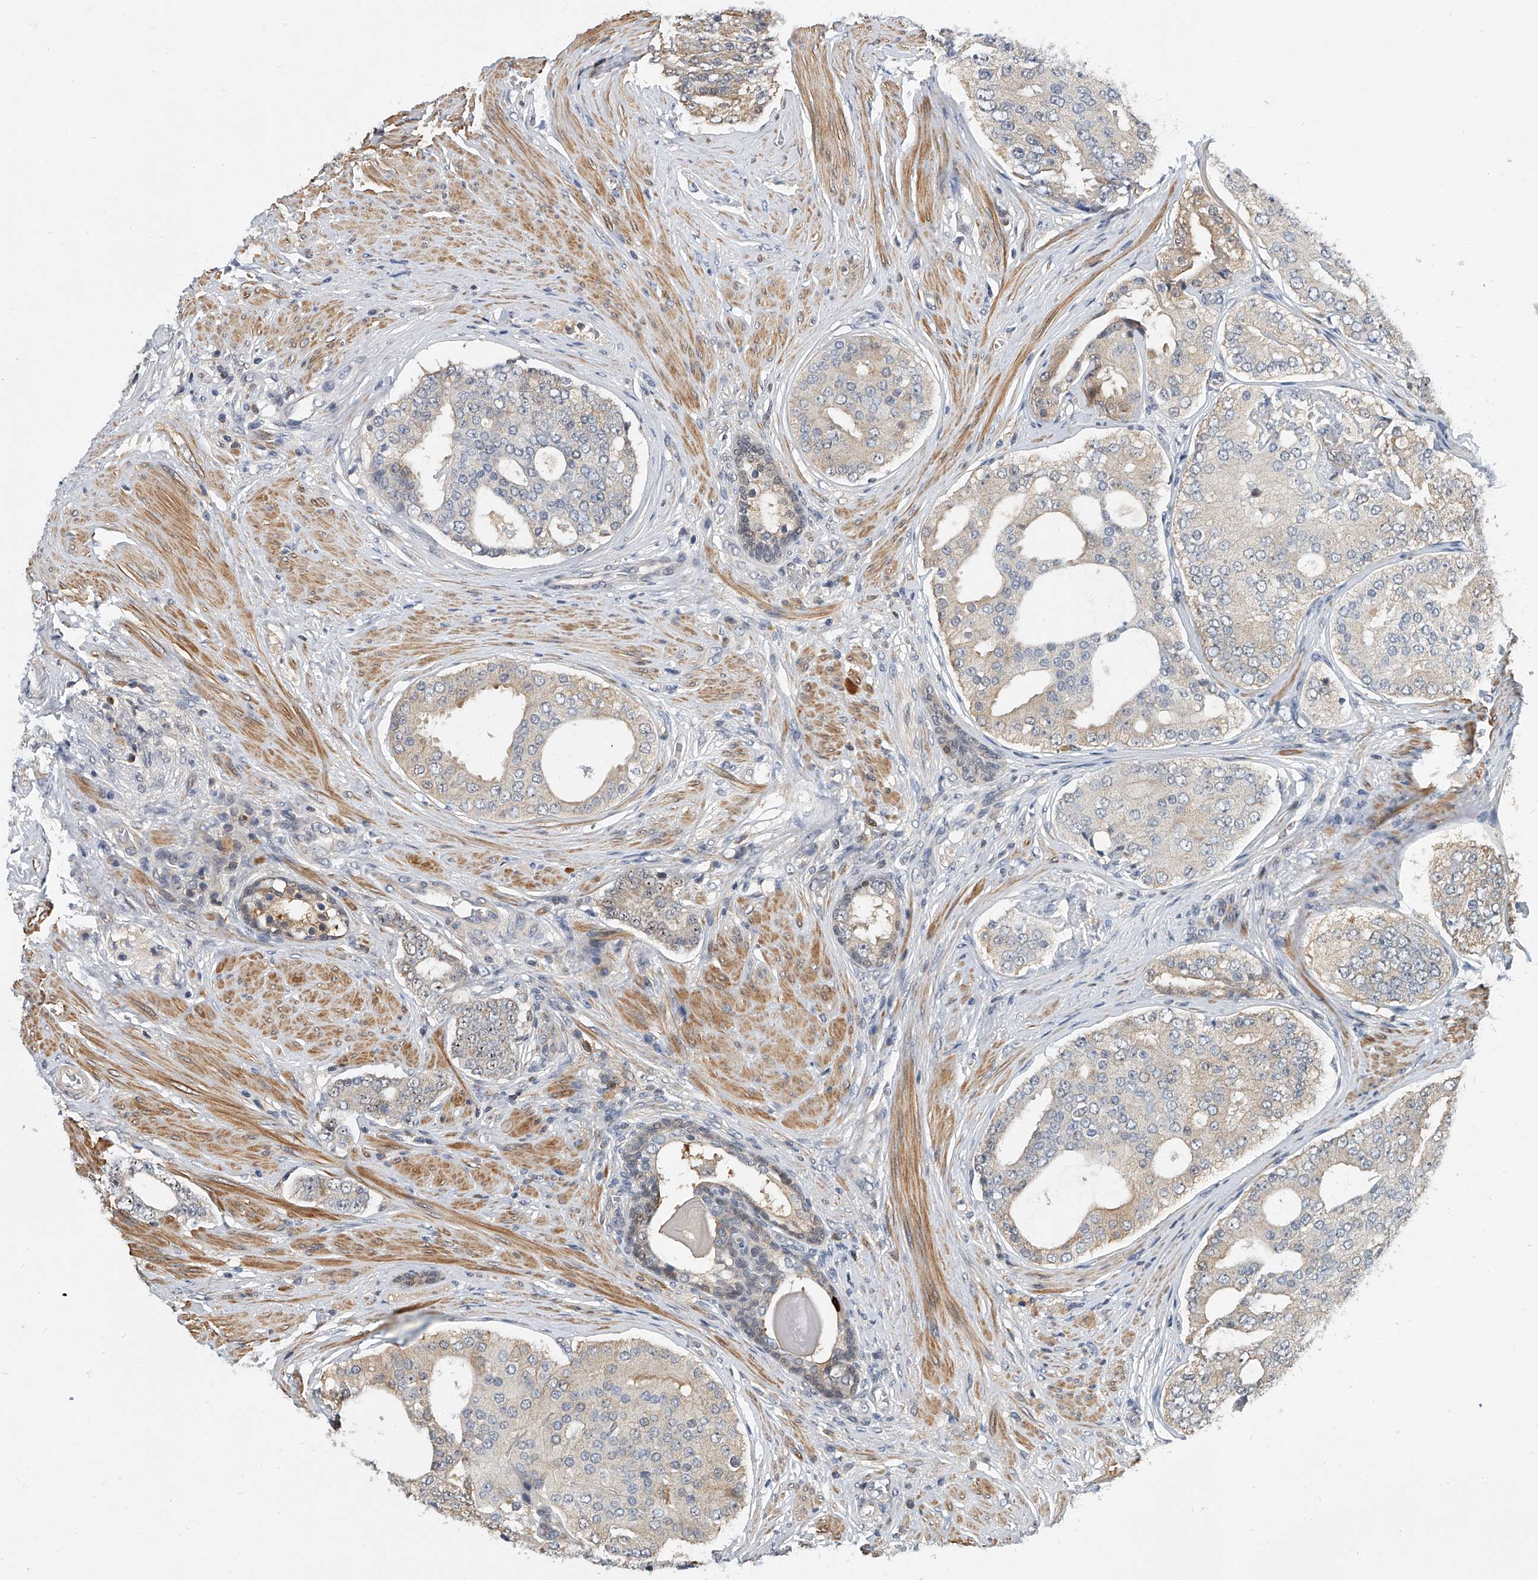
{"staining": {"intensity": "weak", "quantity": "<25%", "location": "cytoplasmic/membranous,nuclear"}, "tissue": "prostate cancer", "cell_type": "Tumor cells", "image_type": "cancer", "snomed": [{"axis": "morphology", "description": "Adenocarcinoma, High grade"}, {"axis": "topography", "description": "Prostate"}], "caption": "This micrograph is of prostate cancer stained with immunohistochemistry (IHC) to label a protein in brown with the nuclei are counter-stained blue. There is no staining in tumor cells.", "gene": "CD200", "patient": {"sex": "male", "age": 56}}